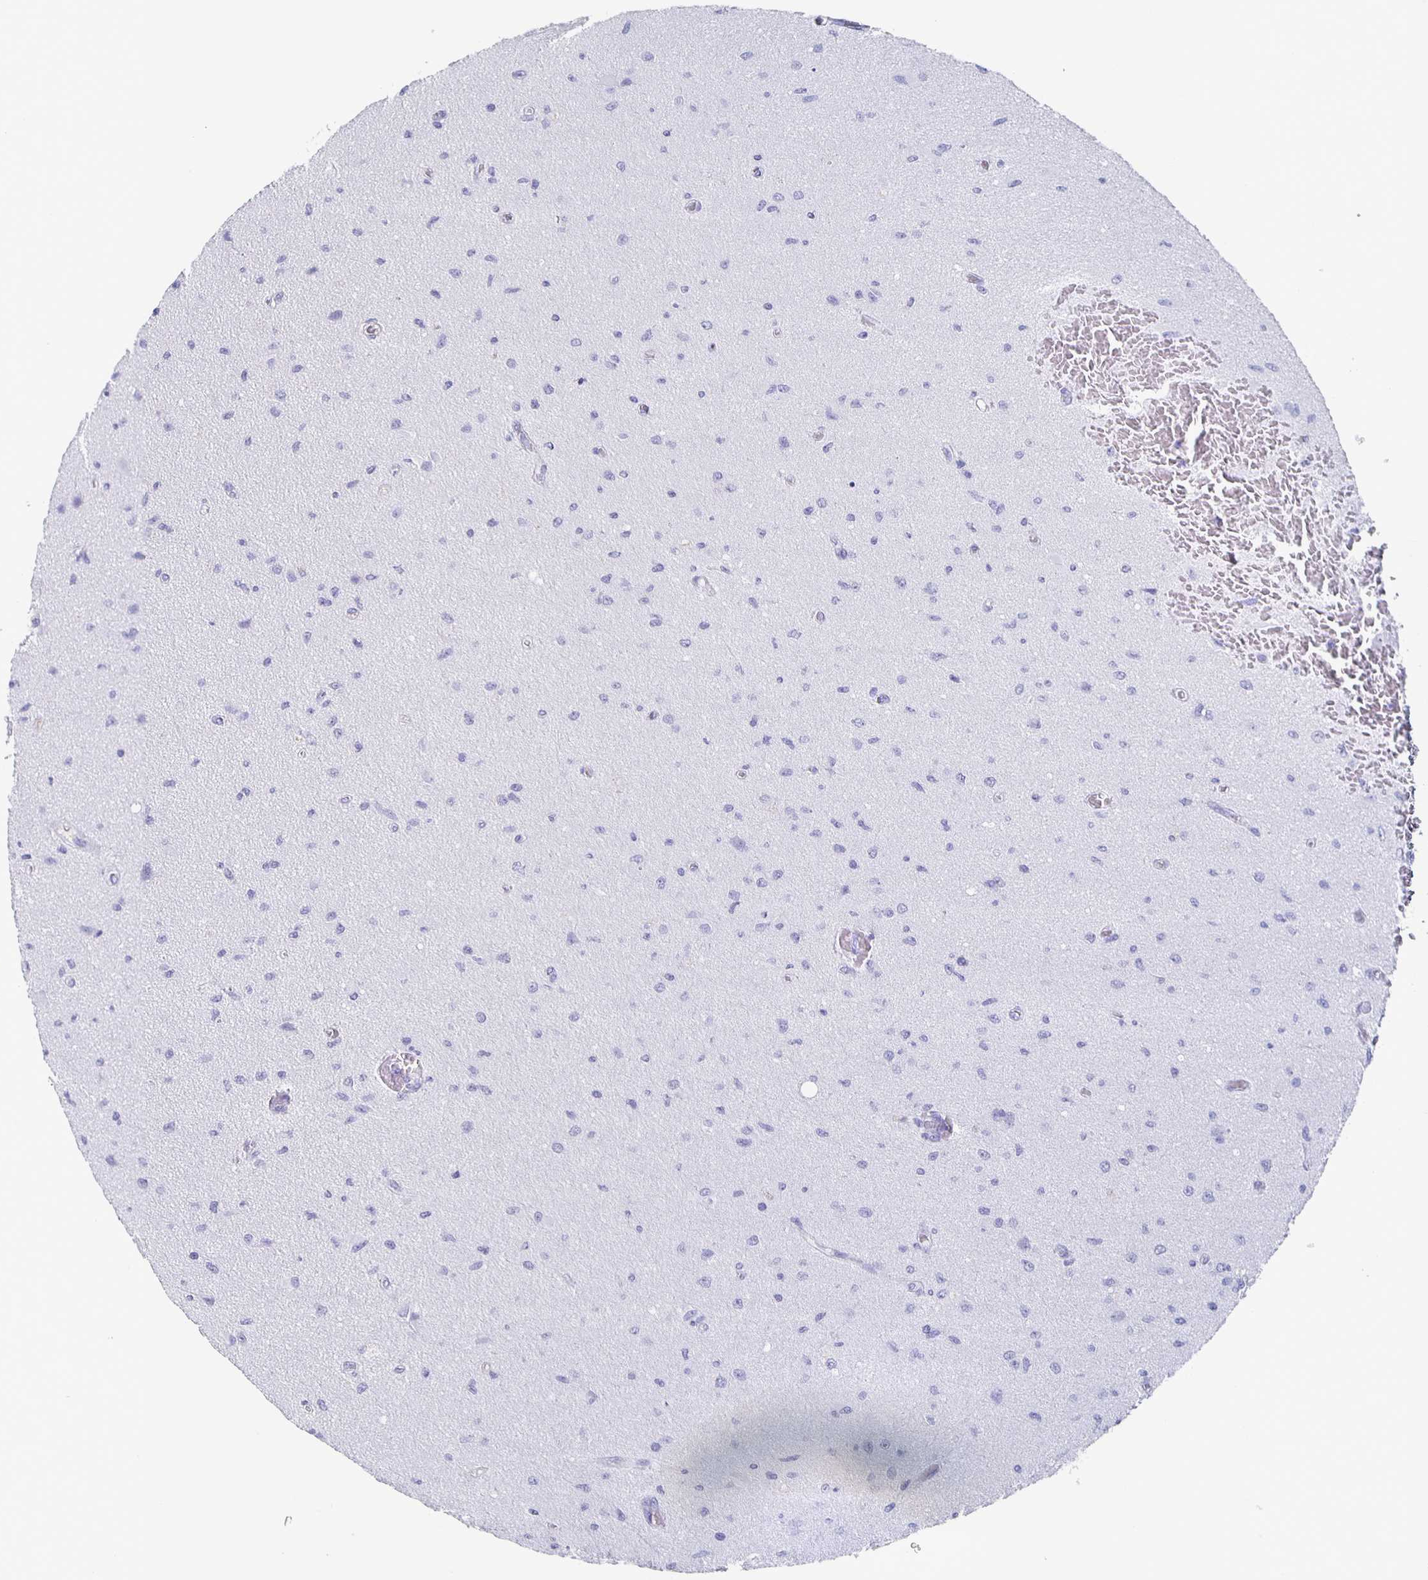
{"staining": {"intensity": "negative", "quantity": "none", "location": "none"}, "tissue": "glioma", "cell_type": "Tumor cells", "image_type": "cancer", "snomed": [{"axis": "morphology", "description": "Glioma, malignant, High grade"}, {"axis": "topography", "description": "Brain"}], "caption": "Tumor cells are negative for brown protein staining in high-grade glioma (malignant). Brightfield microscopy of immunohistochemistry (IHC) stained with DAB (3,3'-diaminobenzidine) (brown) and hematoxylin (blue), captured at high magnification.", "gene": "FGA", "patient": {"sex": "male", "age": 67}}